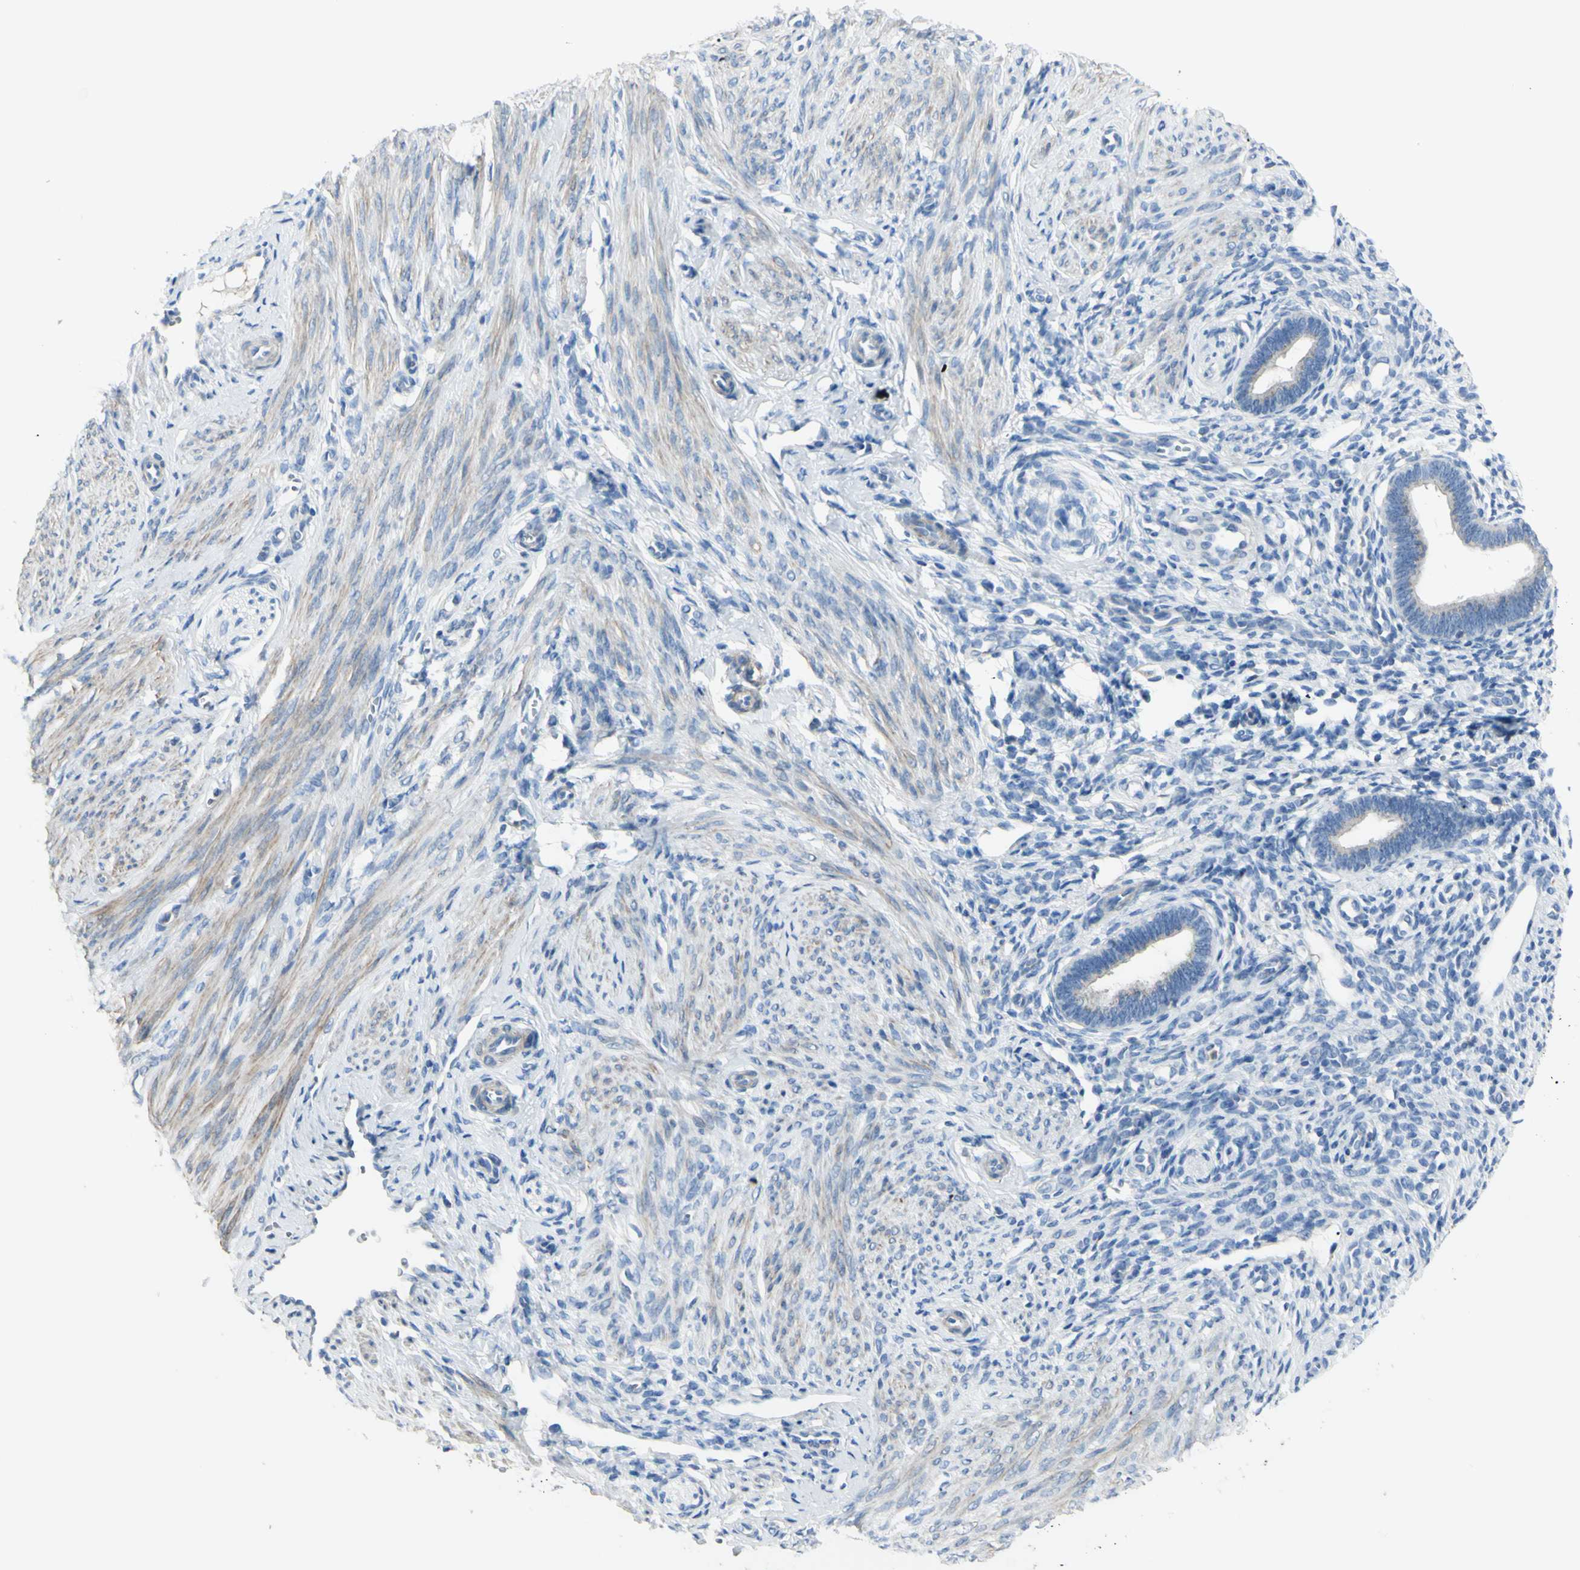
{"staining": {"intensity": "negative", "quantity": "none", "location": "none"}, "tissue": "endometrium", "cell_type": "Cells in endometrial stroma", "image_type": "normal", "snomed": [{"axis": "morphology", "description": "Normal tissue, NOS"}, {"axis": "topography", "description": "Endometrium"}], "caption": "Immunohistochemistry (IHC) micrograph of normal endometrium stained for a protein (brown), which reveals no expression in cells in endometrial stroma.", "gene": "B4GALT3", "patient": {"sex": "female", "age": 27}}